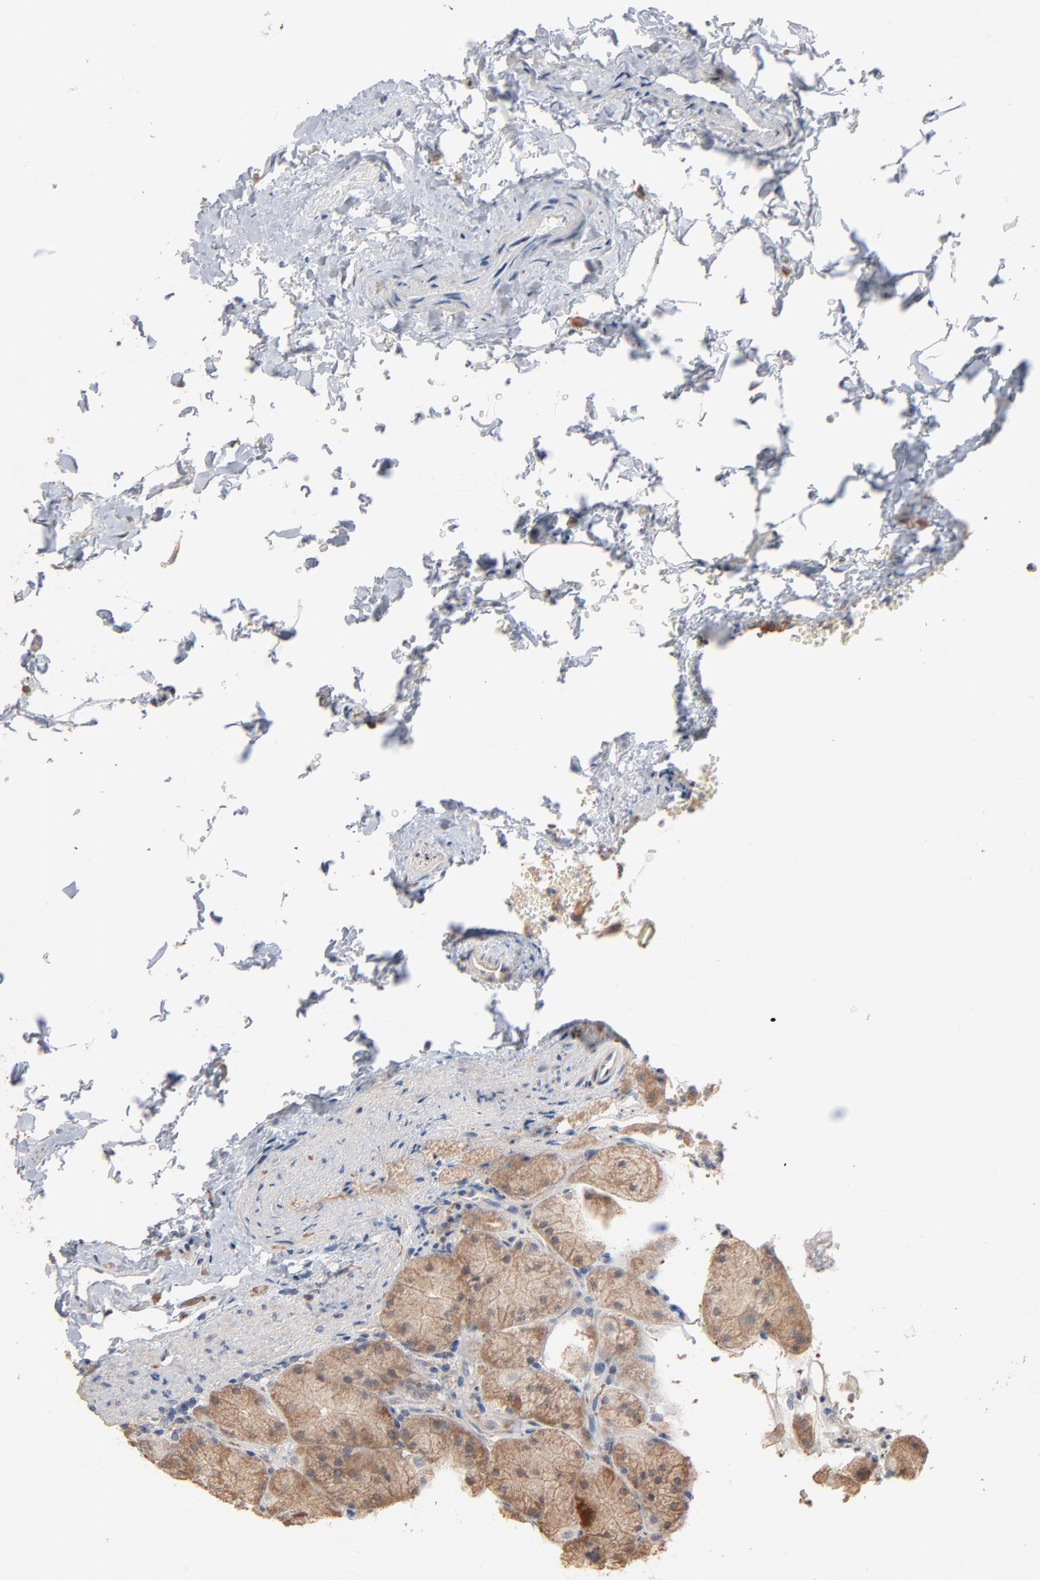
{"staining": {"intensity": "moderate", "quantity": "25%-75%", "location": "cytoplasmic/membranous"}, "tissue": "stomach", "cell_type": "Glandular cells", "image_type": "normal", "snomed": [{"axis": "morphology", "description": "Normal tissue, NOS"}, {"axis": "topography", "description": "Stomach, upper"}], "caption": "IHC of normal stomach demonstrates medium levels of moderate cytoplasmic/membranous staining in about 25%-75% of glandular cells.", "gene": "ZDHHC8", "patient": {"sex": "female", "age": 56}}